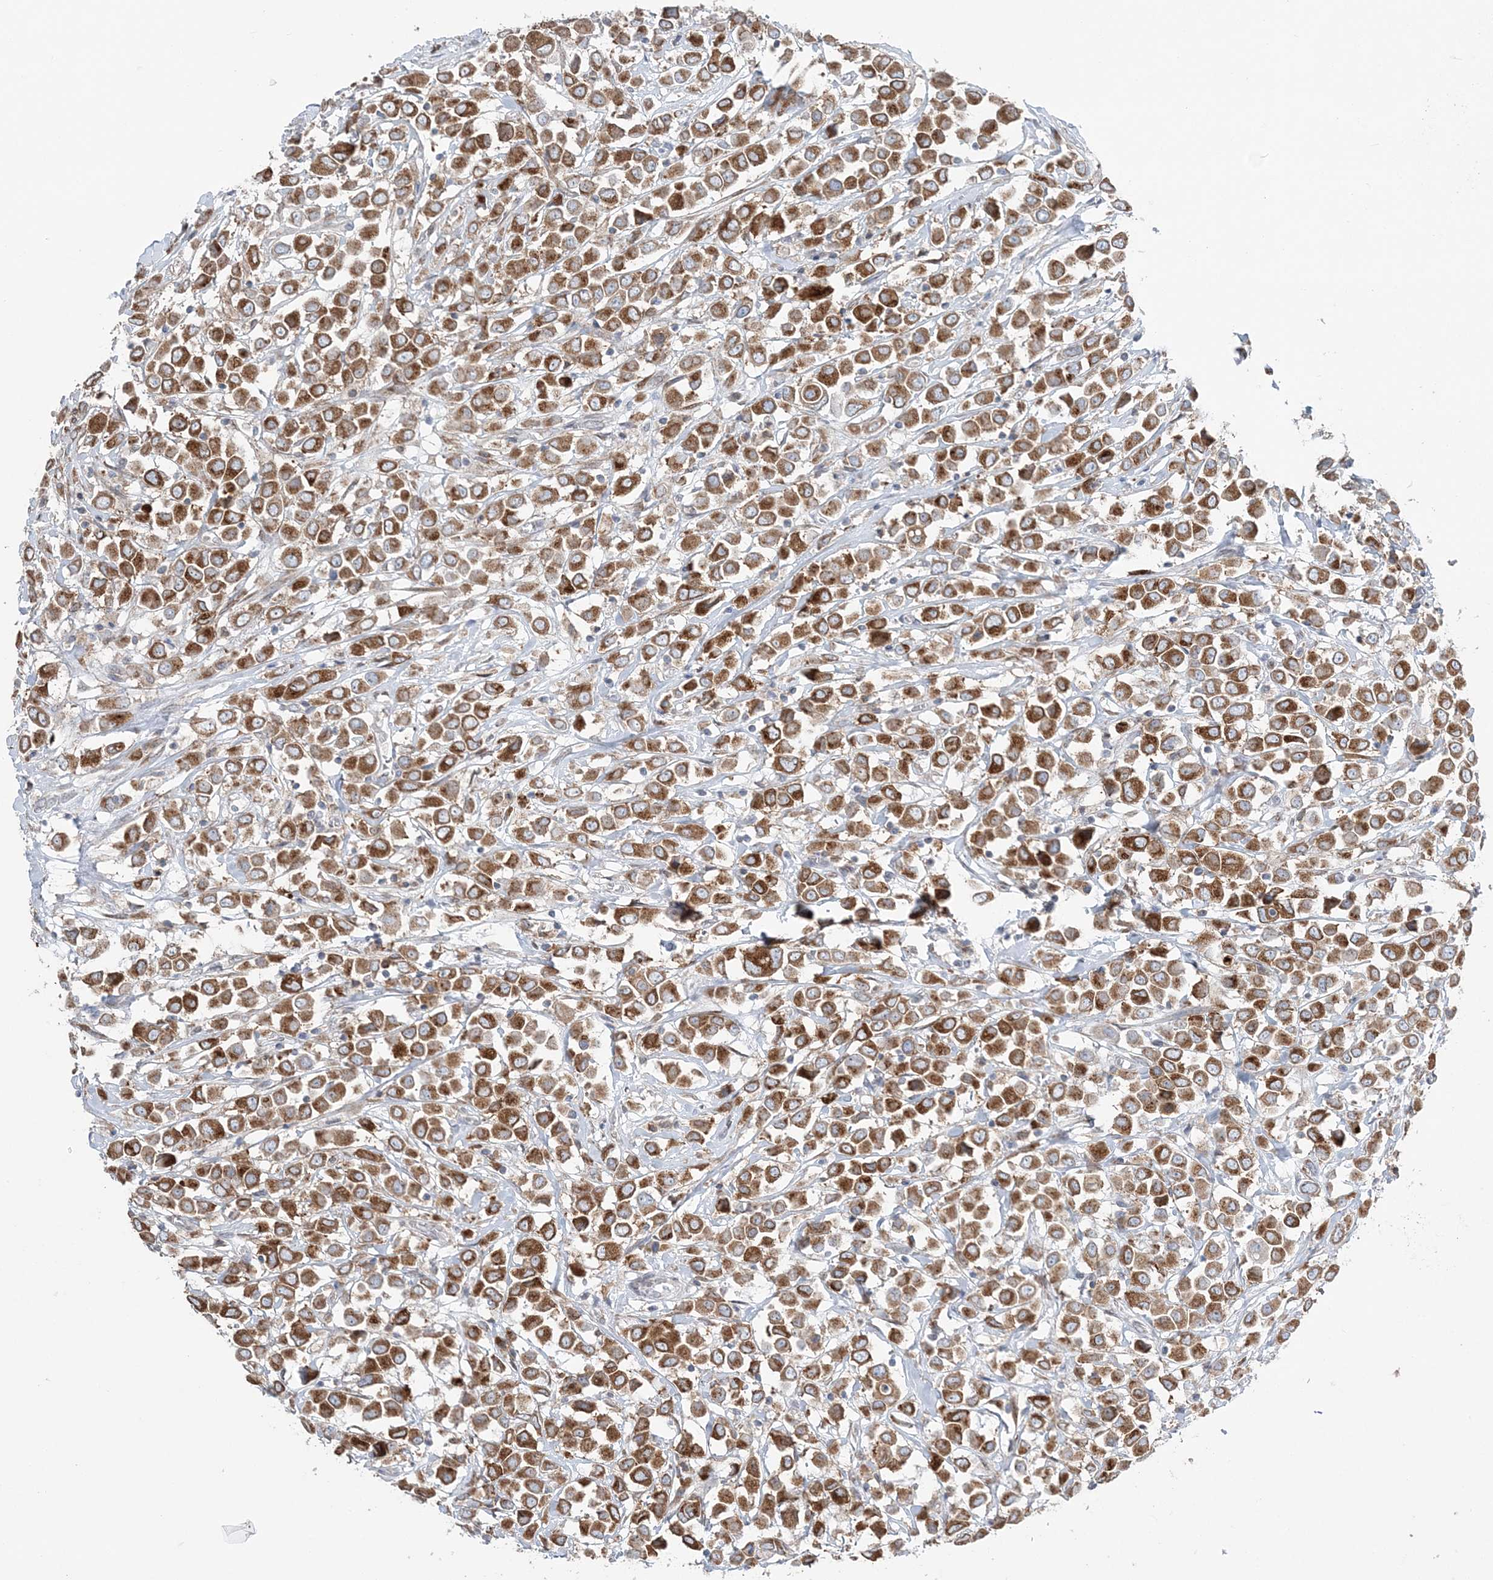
{"staining": {"intensity": "moderate", "quantity": ">75%", "location": "cytoplasmic/membranous"}, "tissue": "breast cancer", "cell_type": "Tumor cells", "image_type": "cancer", "snomed": [{"axis": "morphology", "description": "Duct carcinoma"}, {"axis": "topography", "description": "Breast"}], "caption": "Immunohistochemistry histopathology image of human breast infiltrating ductal carcinoma stained for a protein (brown), which shows medium levels of moderate cytoplasmic/membranous positivity in about >75% of tumor cells.", "gene": "TMED10", "patient": {"sex": "female", "age": 61}}